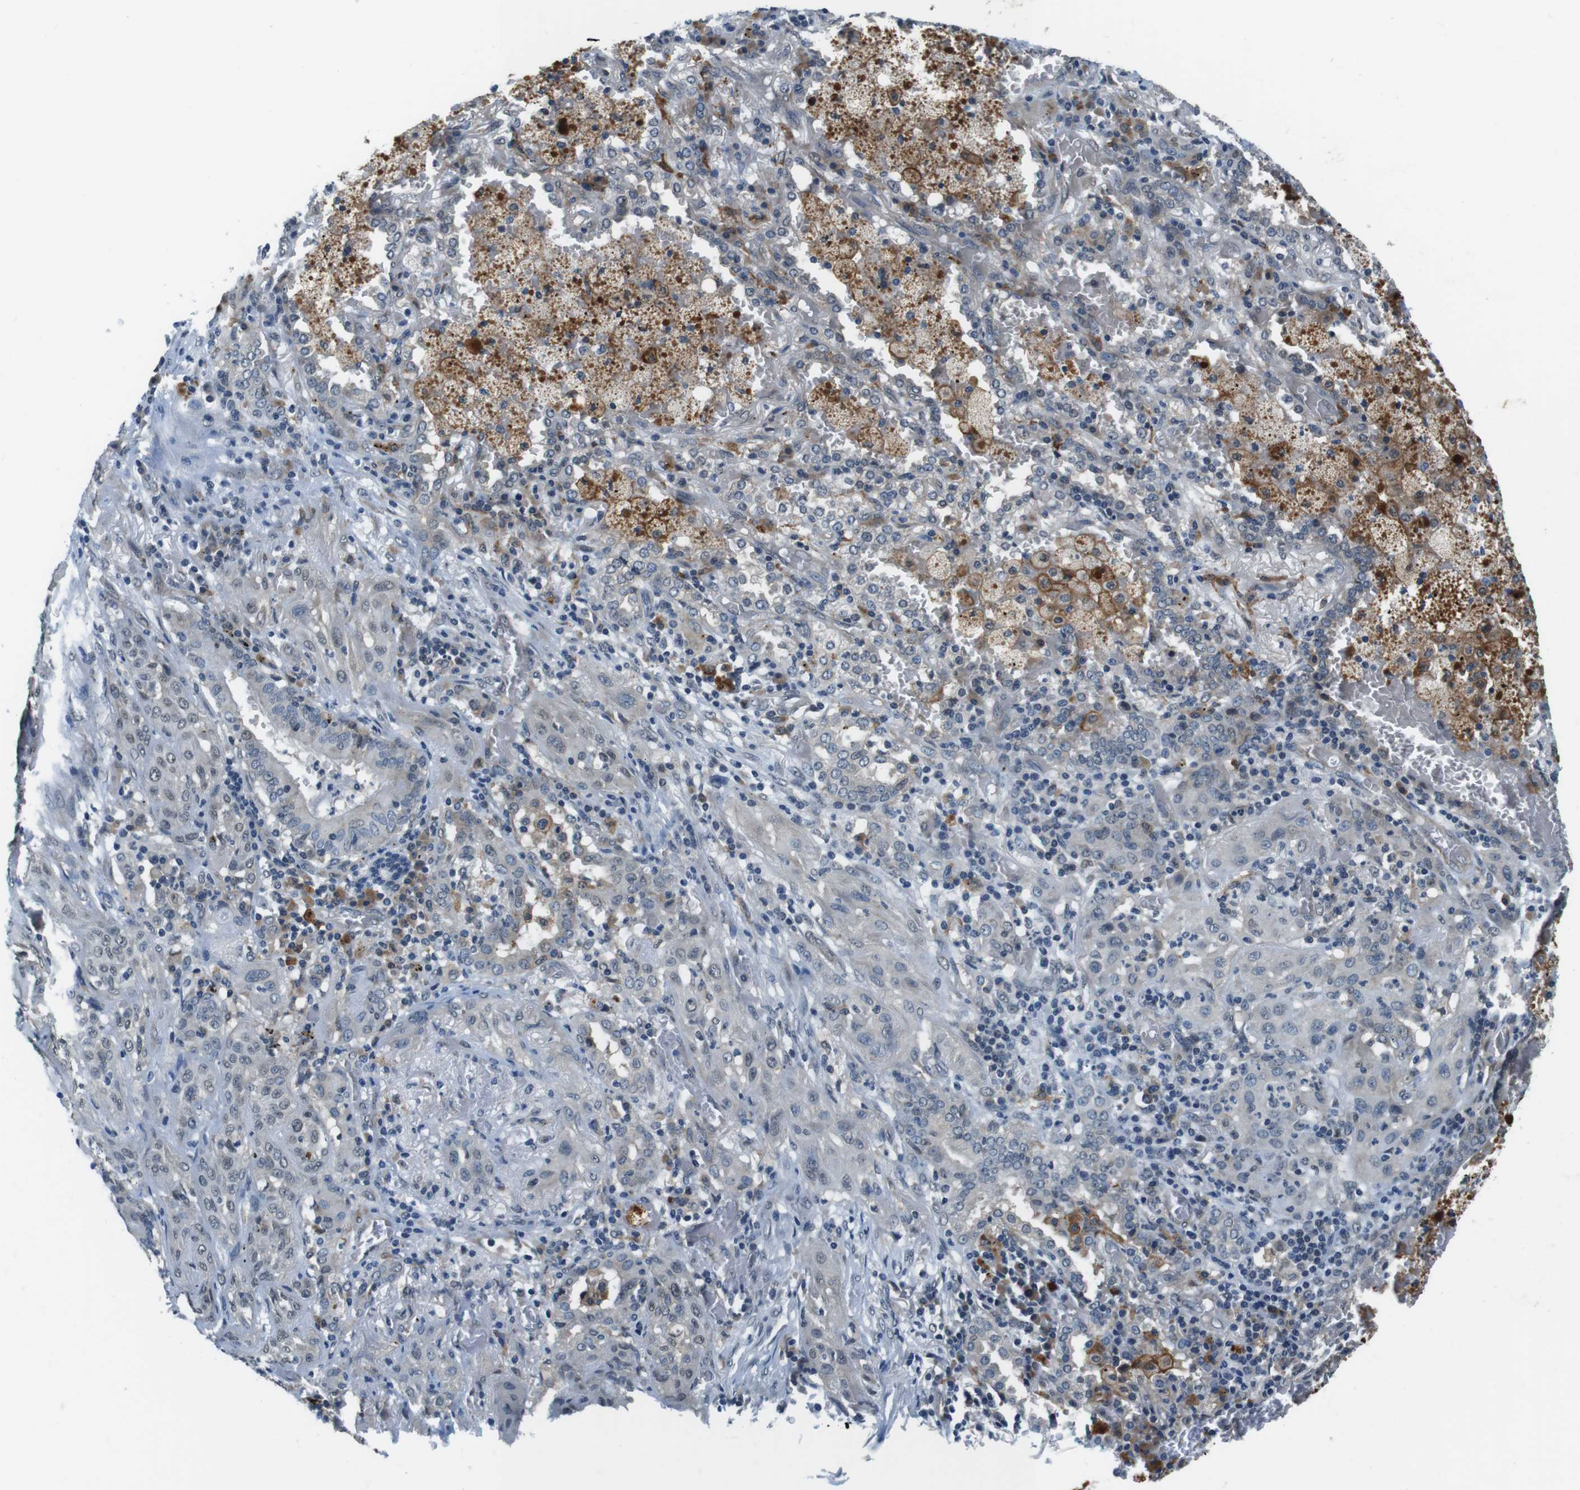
{"staining": {"intensity": "weak", "quantity": "<25%", "location": "nuclear"}, "tissue": "lung cancer", "cell_type": "Tumor cells", "image_type": "cancer", "snomed": [{"axis": "morphology", "description": "Squamous cell carcinoma, NOS"}, {"axis": "topography", "description": "Lung"}], "caption": "IHC photomicrograph of neoplastic tissue: human lung cancer (squamous cell carcinoma) stained with DAB (3,3'-diaminobenzidine) exhibits no significant protein positivity in tumor cells. The staining is performed using DAB (3,3'-diaminobenzidine) brown chromogen with nuclei counter-stained in using hematoxylin.", "gene": "CD163L1", "patient": {"sex": "female", "age": 47}}